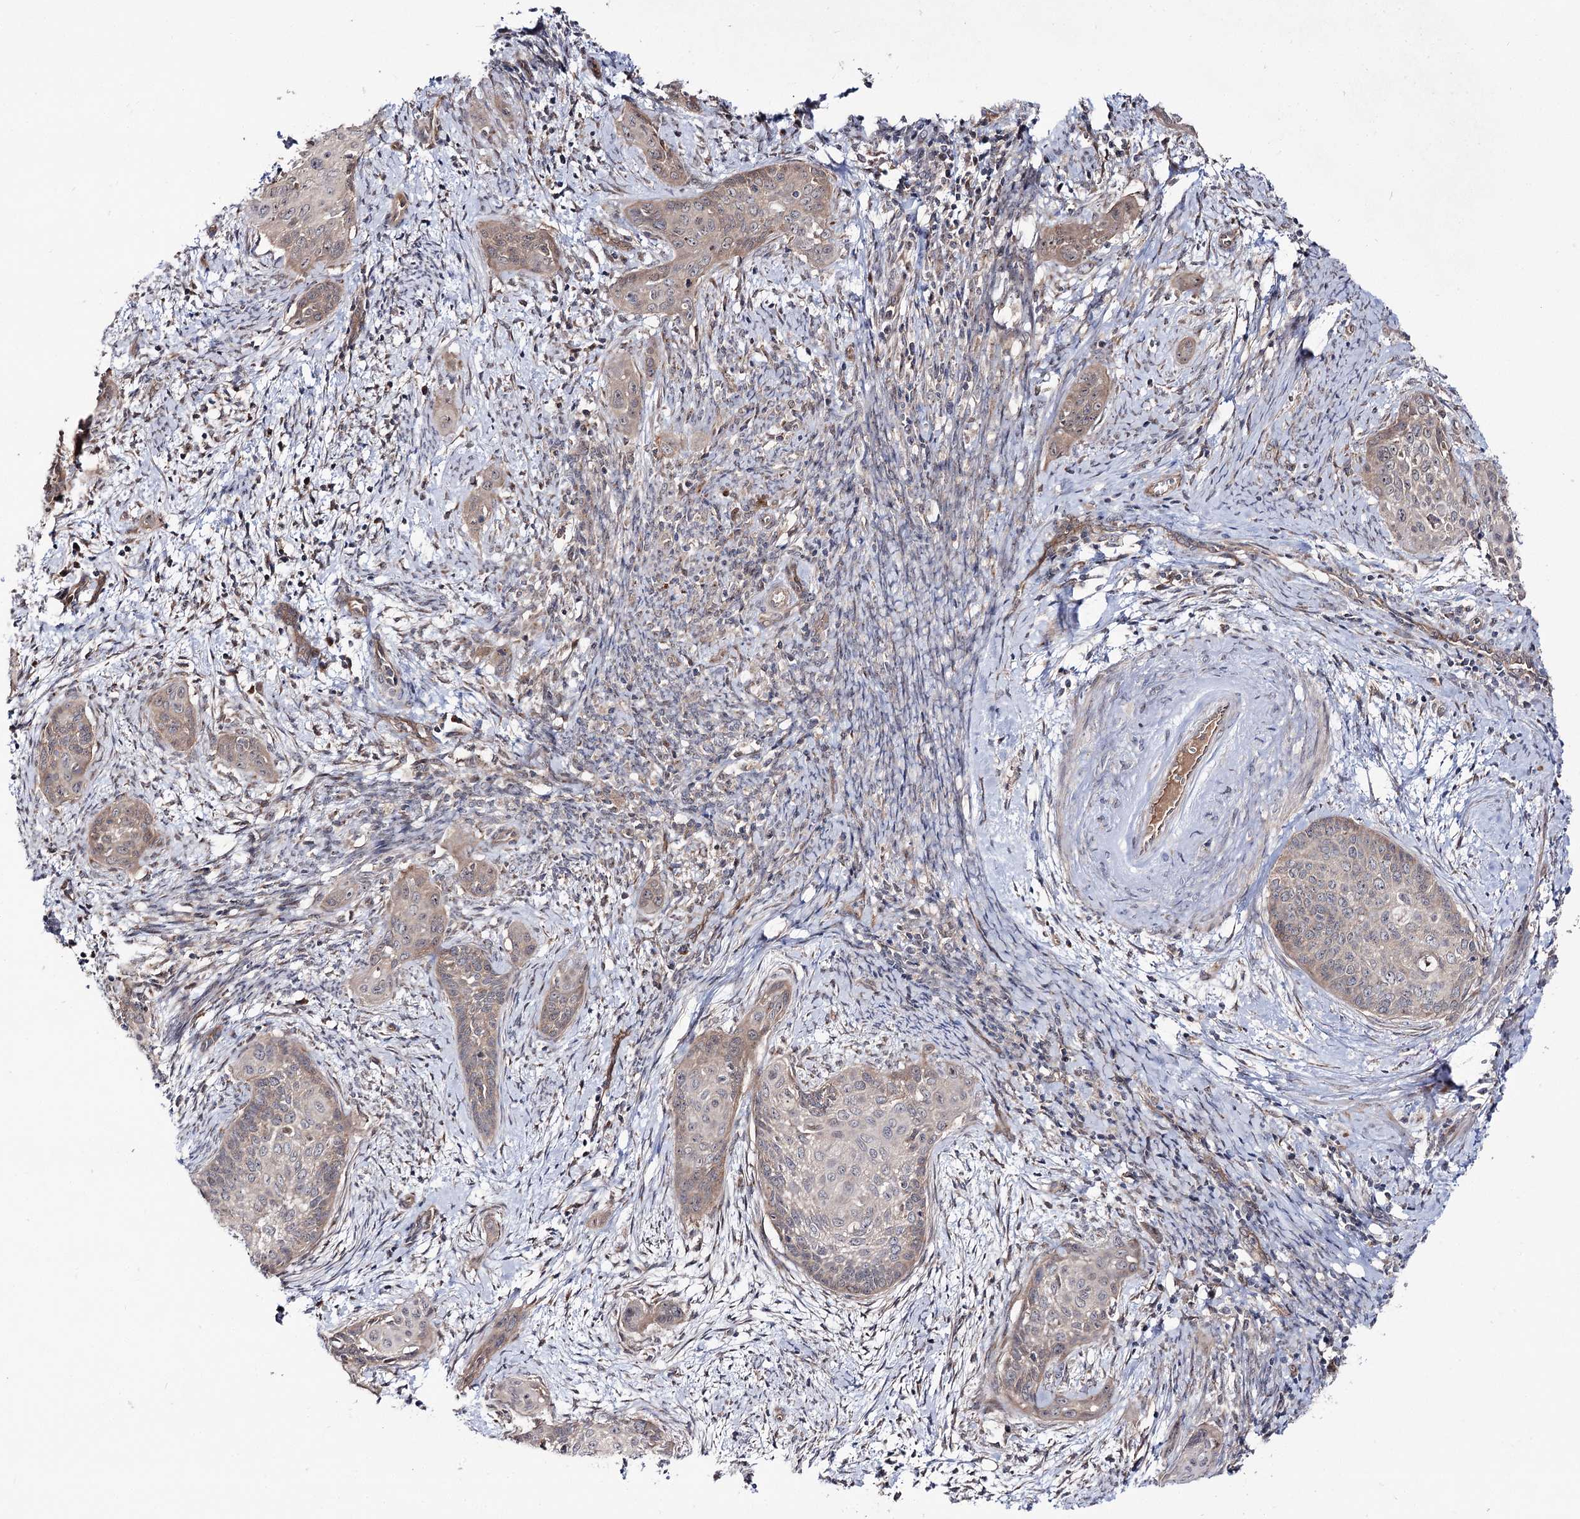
{"staining": {"intensity": "weak", "quantity": ">75%", "location": "cytoplasmic/membranous"}, "tissue": "cervical cancer", "cell_type": "Tumor cells", "image_type": "cancer", "snomed": [{"axis": "morphology", "description": "Squamous cell carcinoma, NOS"}, {"axis": "topography", "description": "Cervix"}], "caption": "Immunohistochemical staining of human squamous cell carcinoma (cervical) demonstrates low levels of weak cytoplasmic/membranous protein positivity in approximately >75% of tumor cells. The staining was performed using DAB (3,3'-diaminobenzidine) to visualize the protein expression in brown, while the nuclei were stained in blue with hematoxylin (Magnification: 20x).", "gene": "C11orf80", "patient": {"sex": "female", "age": 33}}